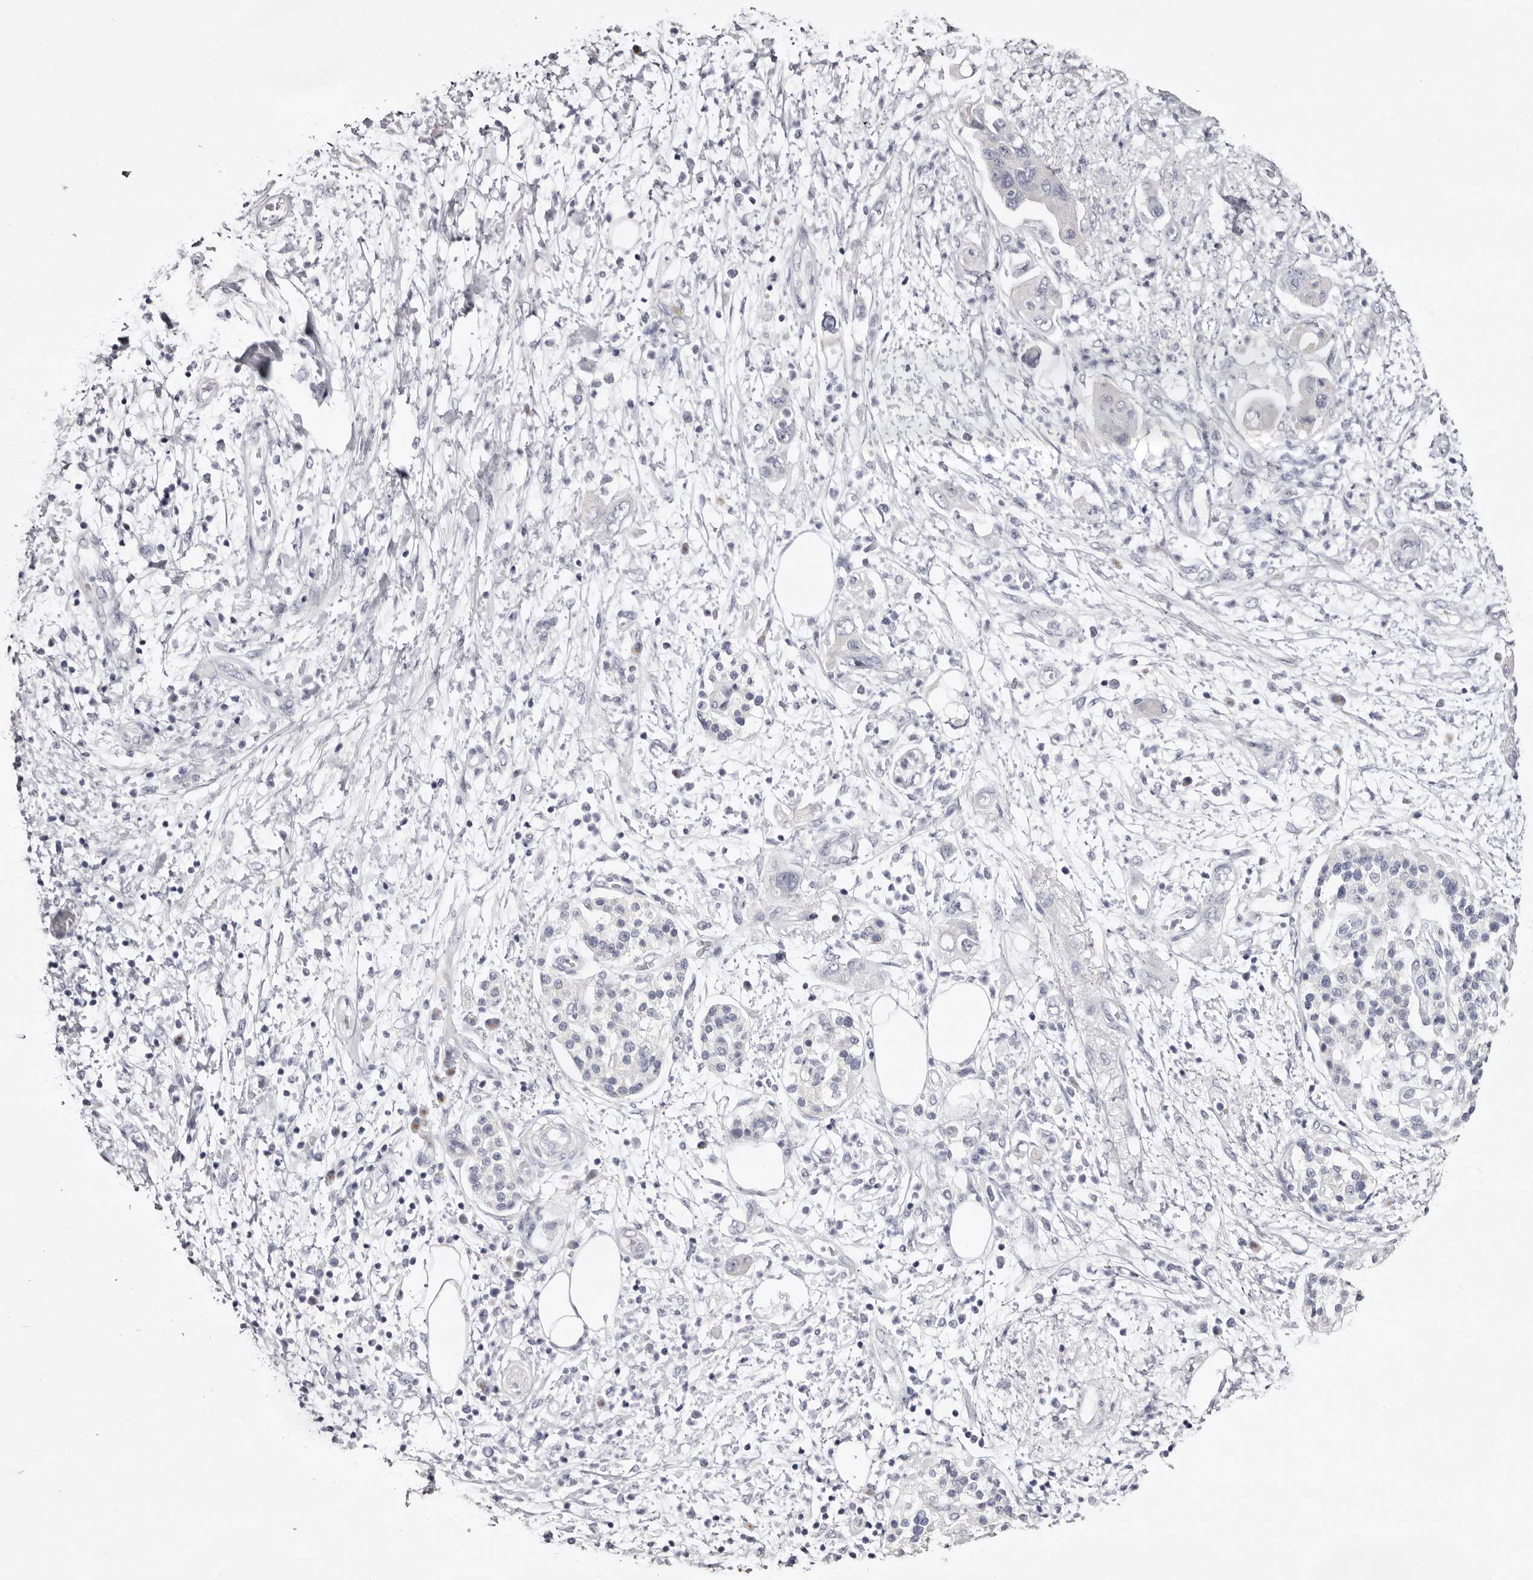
{"staining": {"intensity": "negative", "quantity": "none", "location": "none"}, "tissue": "pancreatic cancer", "cell_type": "Tumor cells", "image_type": "cancer", "snomed": [{"axis": "morphology", "description": "Adenocarcinoma, NOS"}, {"axis": "topography", "description": "Pancreas"}], "caption": "An image of human pancreatic adenocarcinoma is negative for staining in tumor cells. The staining is performed using DAB (3,3'-diaminobenzidine) brown chromogen with nuclei counter-stained in using hematoxylin.", "gene": "CASQ1", "patient": {"sex": "female", "age": 73}}